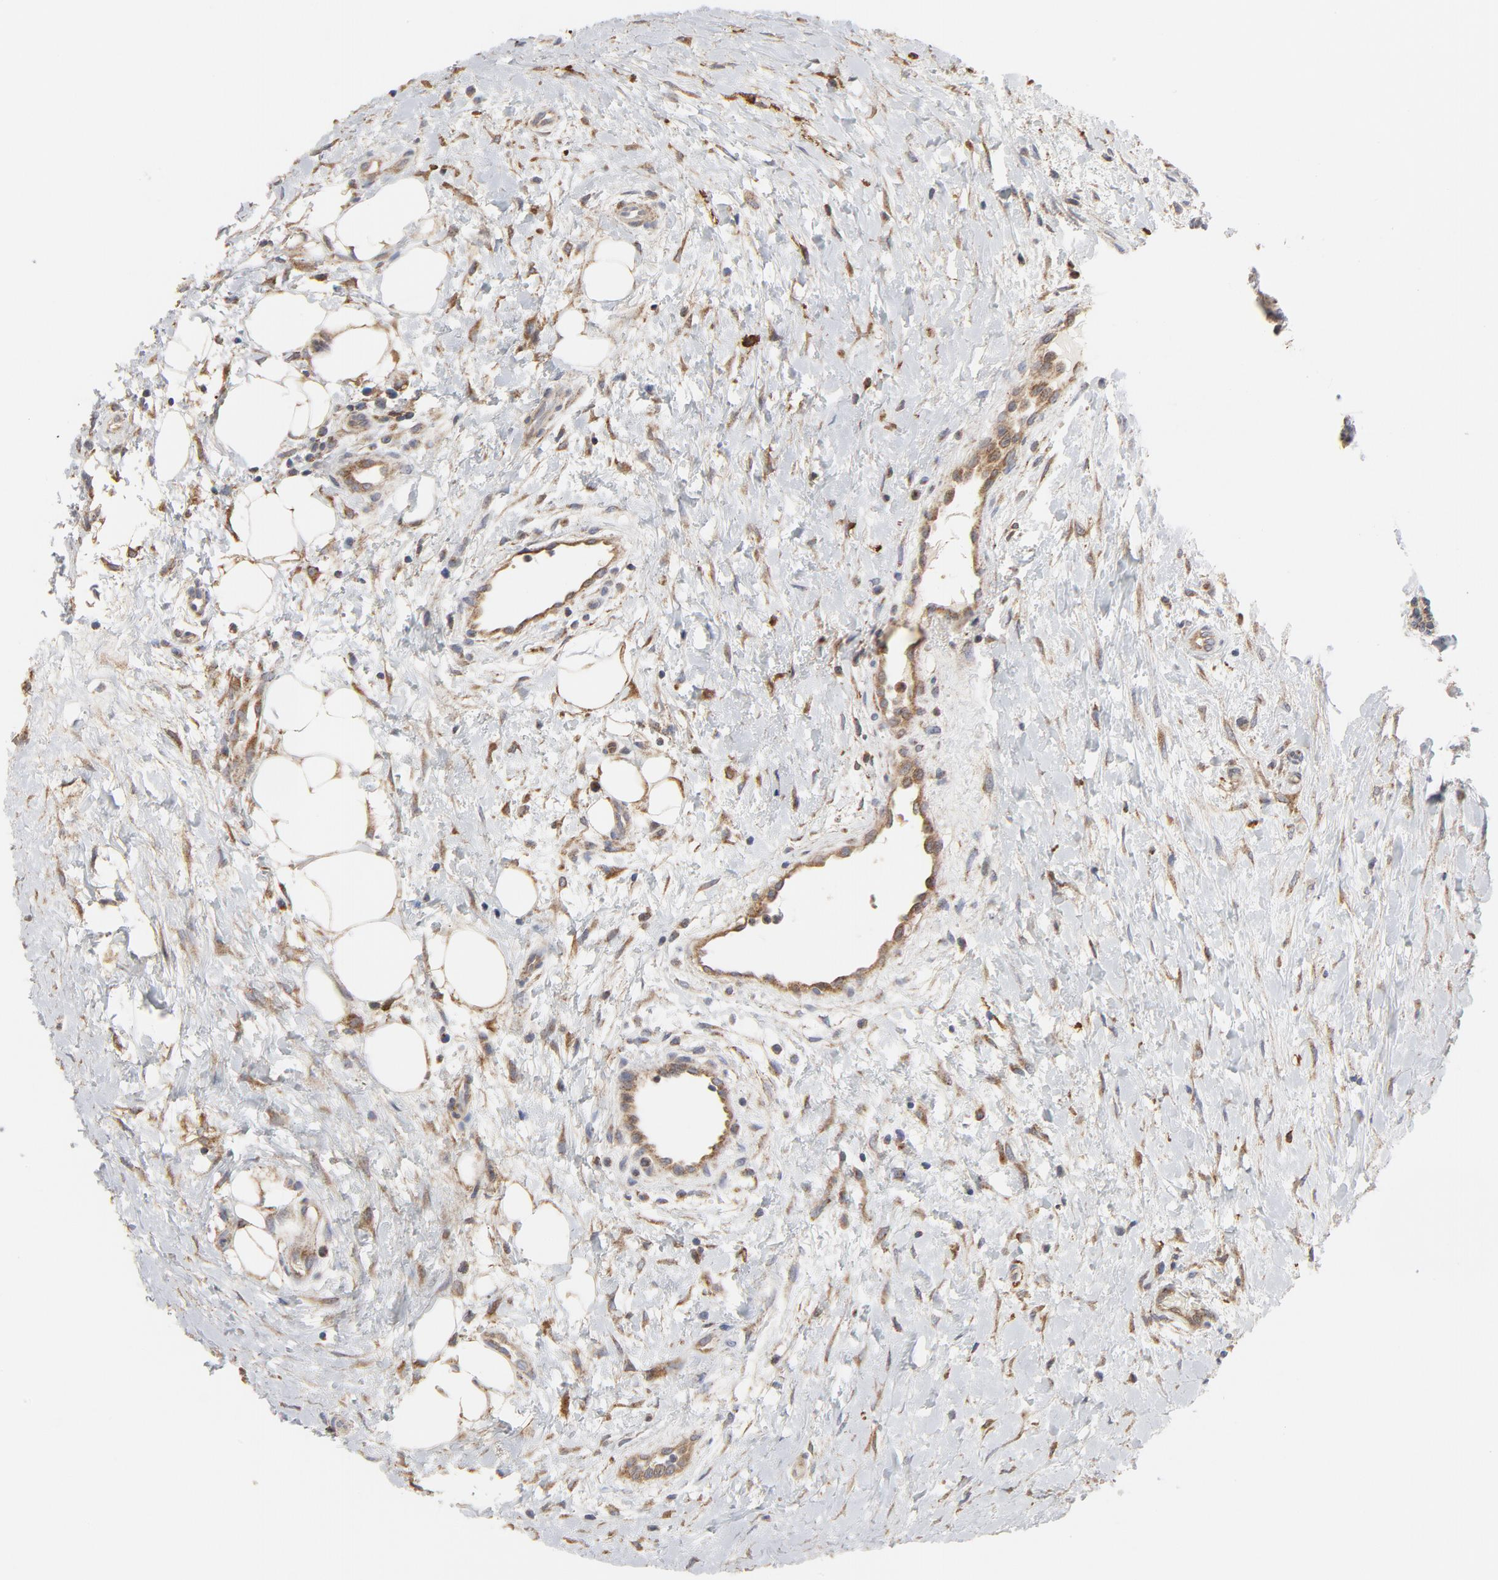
{"staining": {"intensity": "negative", "quantity": "none", "location": "none"}, "tissue": "lymphoma", "cell_type": "Tumor cells", "image_type": "cancer", "snomed": [{"axis": "morphology", "description": "Malignant lymphoma, non-Hodgkin's type, Low grade"}, {"axis": "topography", "description": "Lymph node"}], "caption": "An image of human lymphoma is negative for staining in tumor cells.", "gene": "RAPGEF4", "patient": {"sex": "female", "age": 76}}